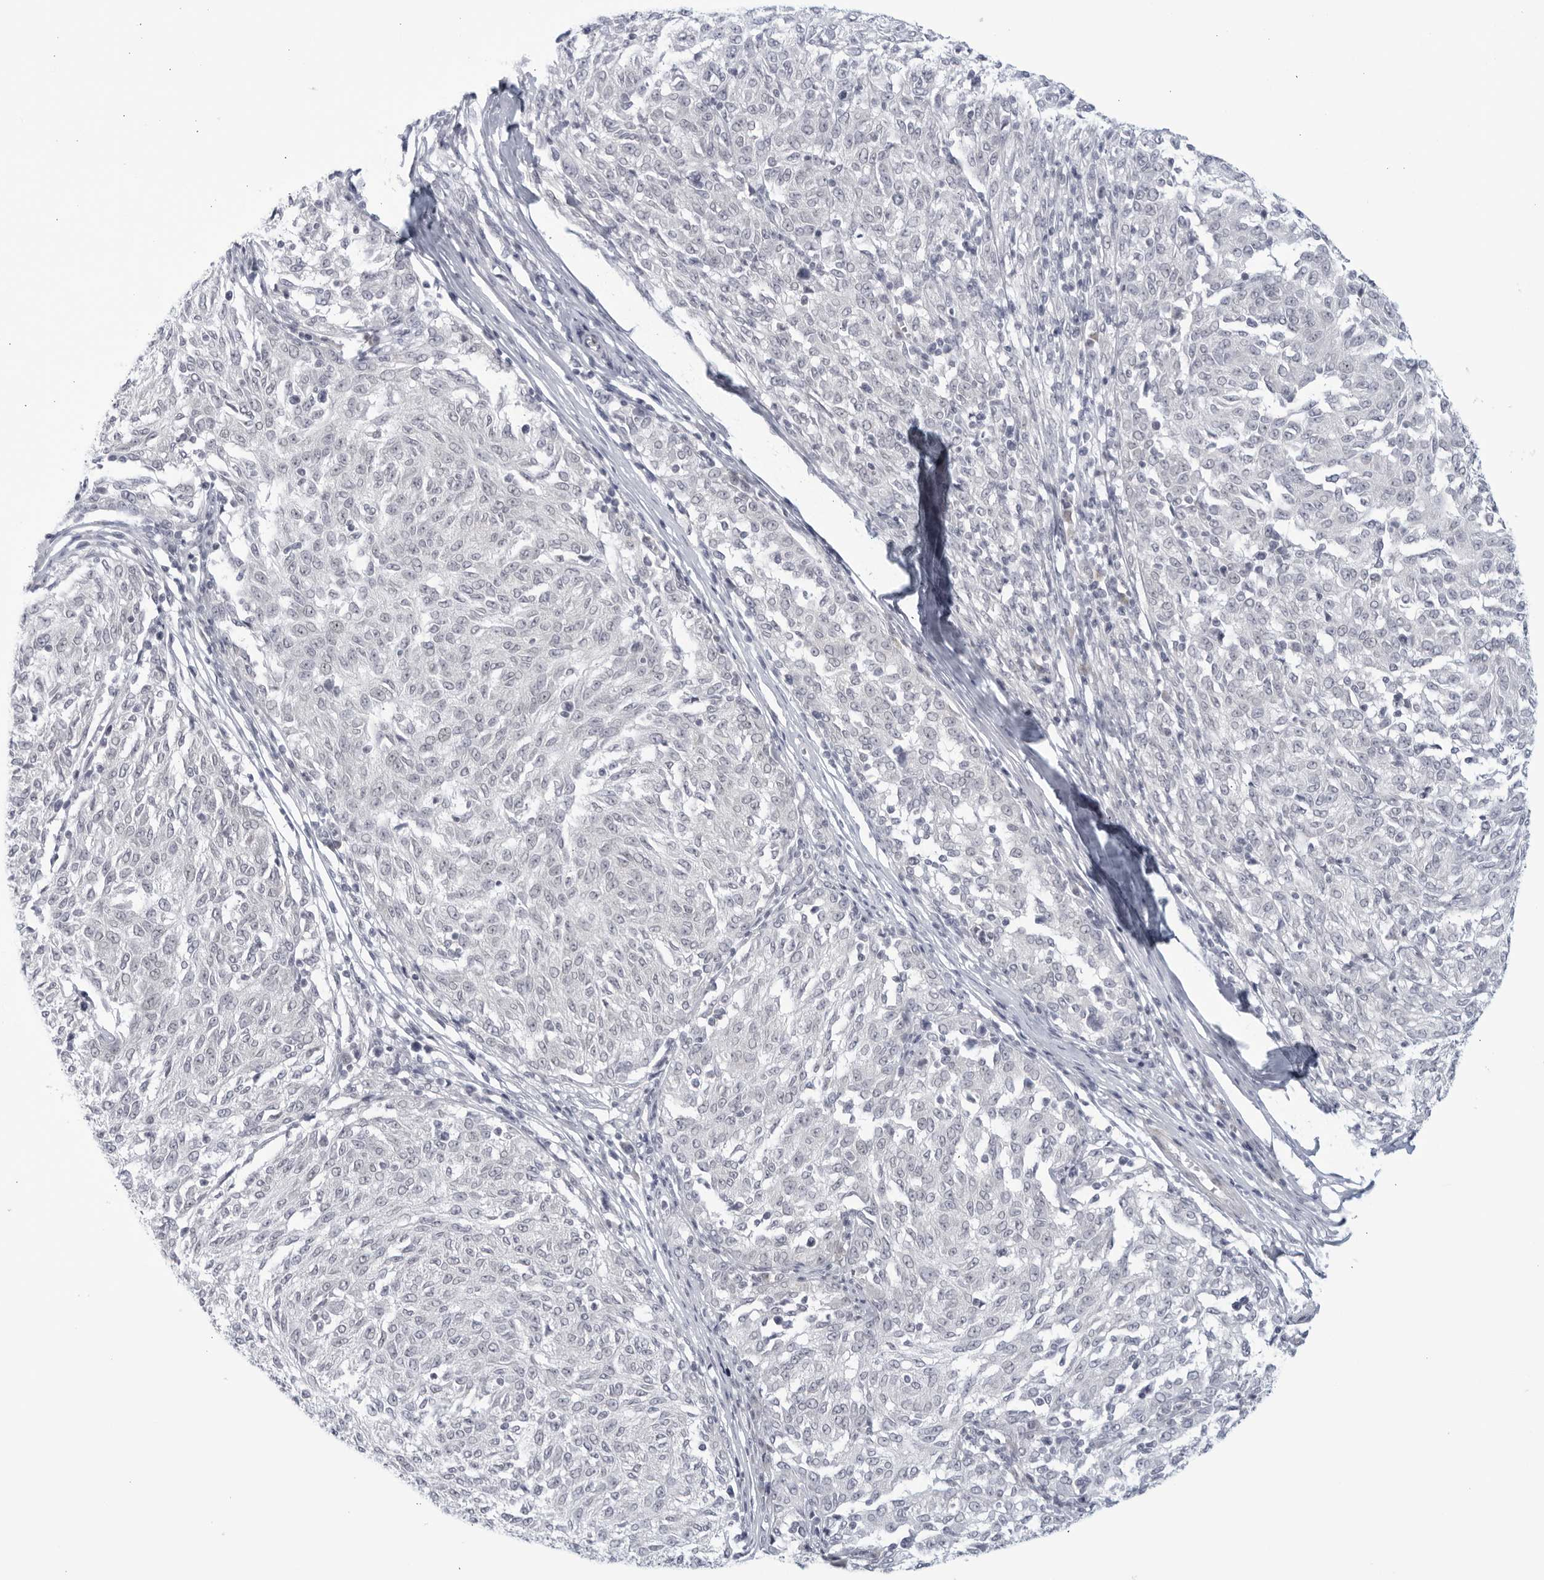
{"staining": {"intensity": "negative", "quantity": "none", "location": "none"}, "tissue": "melanoma", "cell_type": "Tumor cells", "image_type": "cancer", "snomed": [{"axis": "morphology", "description": "Malignant melanoma, NOS"}, {"axis": "topography", "description": "Skin"}], "caption": "Melanoma was stained to show a protein in brown. There is no significant expression in tumor cells.", "gene": "WDTC1", "patient": {"sex": "female", "age": 72}}